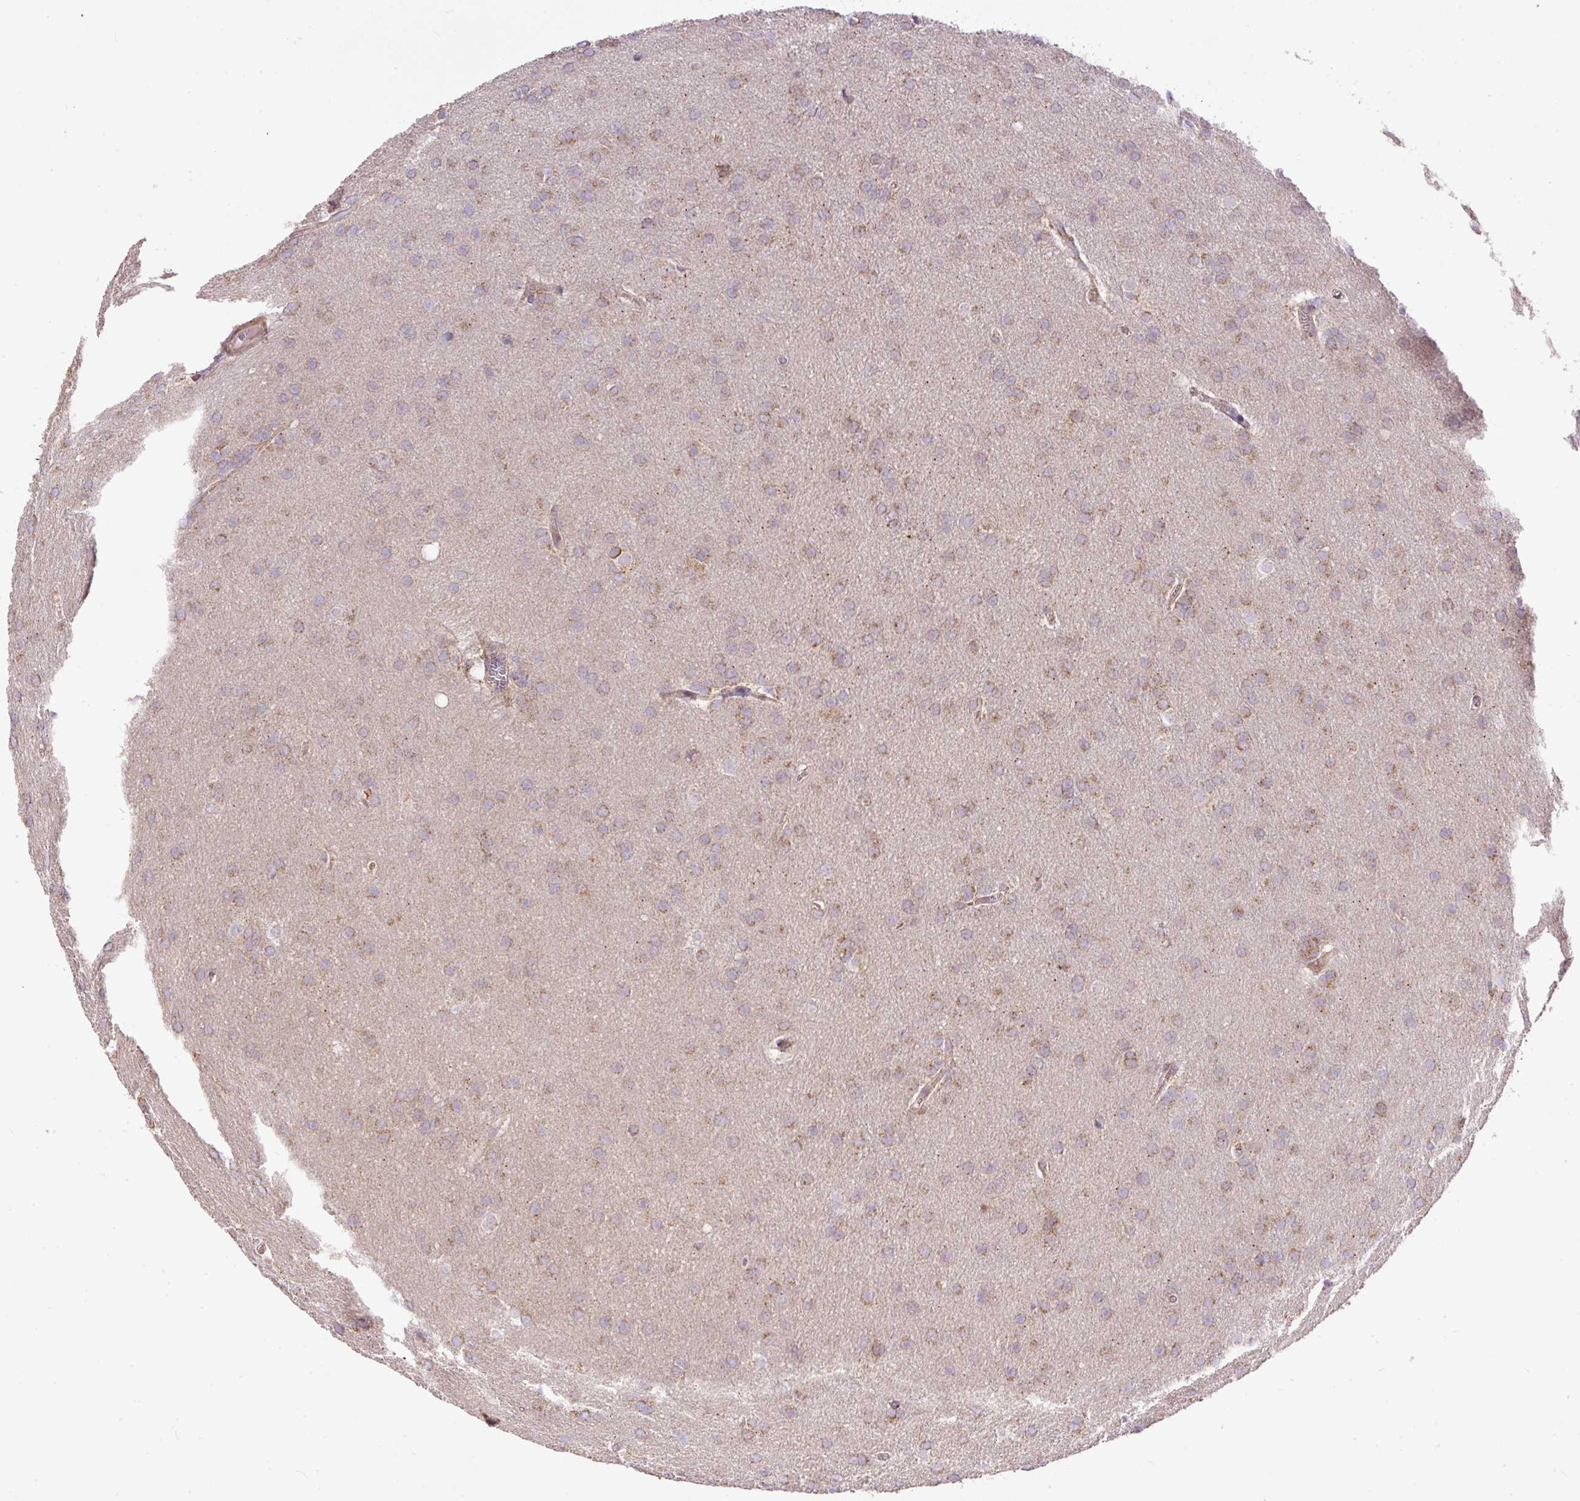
{"staining": {"intensity": "moderate", "quantity": "25%-75%", "location": "cytoplasmic/membranous"}, "tissue": "glioma", "cell_type": "Tumor cells", "image_type": "cancer", "snomed": [{"axis": "morphology", "description": "Glioma, malignant, Low grade"}, {"axis": "topography", "description": "Brain"}], "caption": "Malignant glioma (low-grade) stained with immunohistochemistry demonstrates moderate cytoplasmic/membranous positivity in about 25%-75% of tumor cells. The protein of interest is shown in brown color, while the nuclei are stained blue.", "gene": "NDUFAF2", "patient": {"sex": "female", "age": 32}}